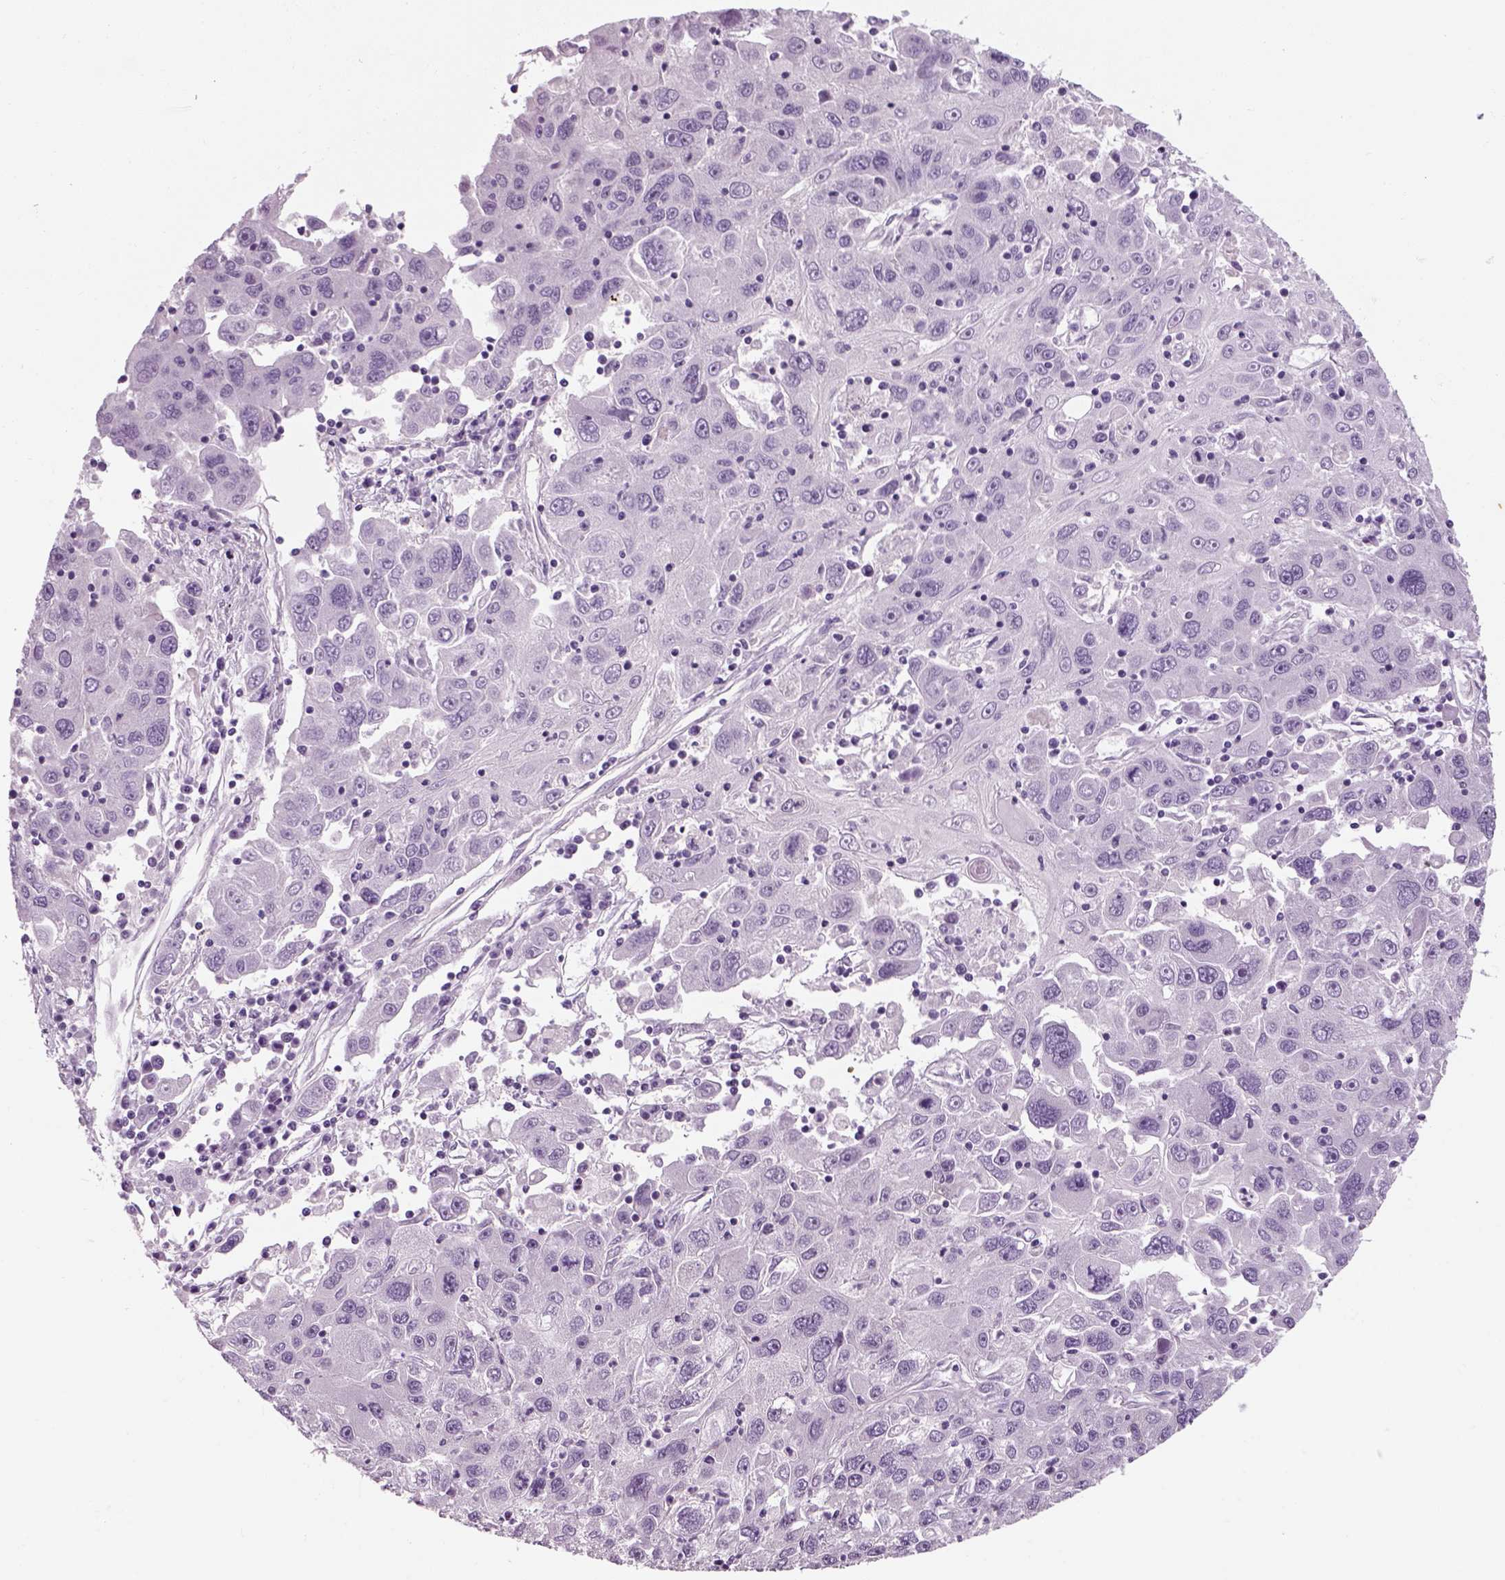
{"staining": {"intensity": "negative", "quantity": "none", "location": "none"}, "tissue": "stomach cancer", "cell_type": "Tumor cells", "image_type": "cancer", "snomed": [{"axis": "morphology", "description": "Adenocarcinoma, NOS"}, {"axis": "topography", "description": "Stomach"}], "caption": "Tumor cells show no significant protein expression in stomach cancer.", "gene": "ELOVL3", "patient": {"sex": "male", "age": 56}}